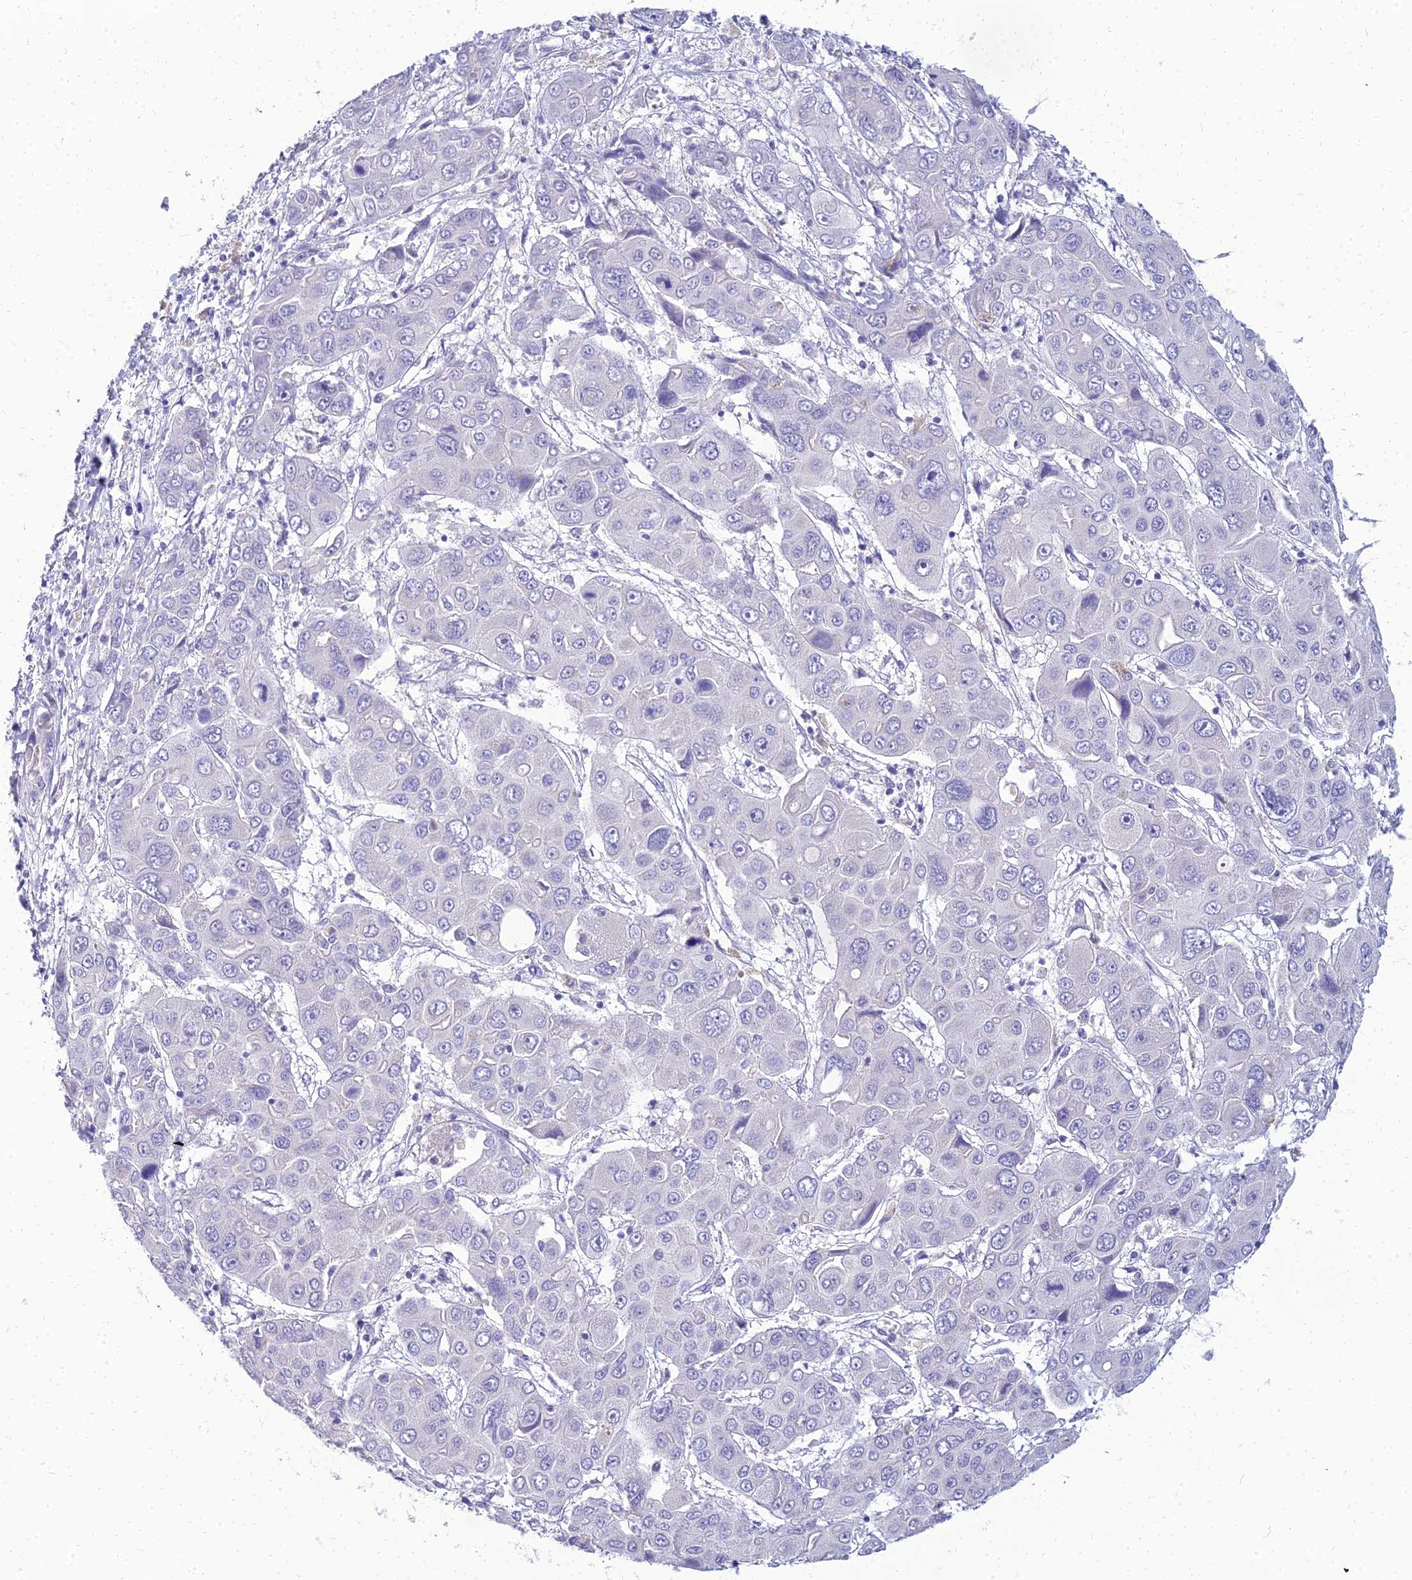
{"staining": {"intensity": "negative", "quantity": "none", "location": "none"}, "tissue": "liver cancer", "cell_type": "Tumor cells", "image_type": "cancer", "snomed": [{"axis": "morphology", "description": "Cholangiocarcinoma"}, {"axis": "topography", "description": "Liver"}], "caption": "Liver cholangiocarcinoma was stained to show a protein in brown. There is no significant positivity in tumor cells.", "gene": "NPY", "patient": {"sex": "male", "age": 67}}